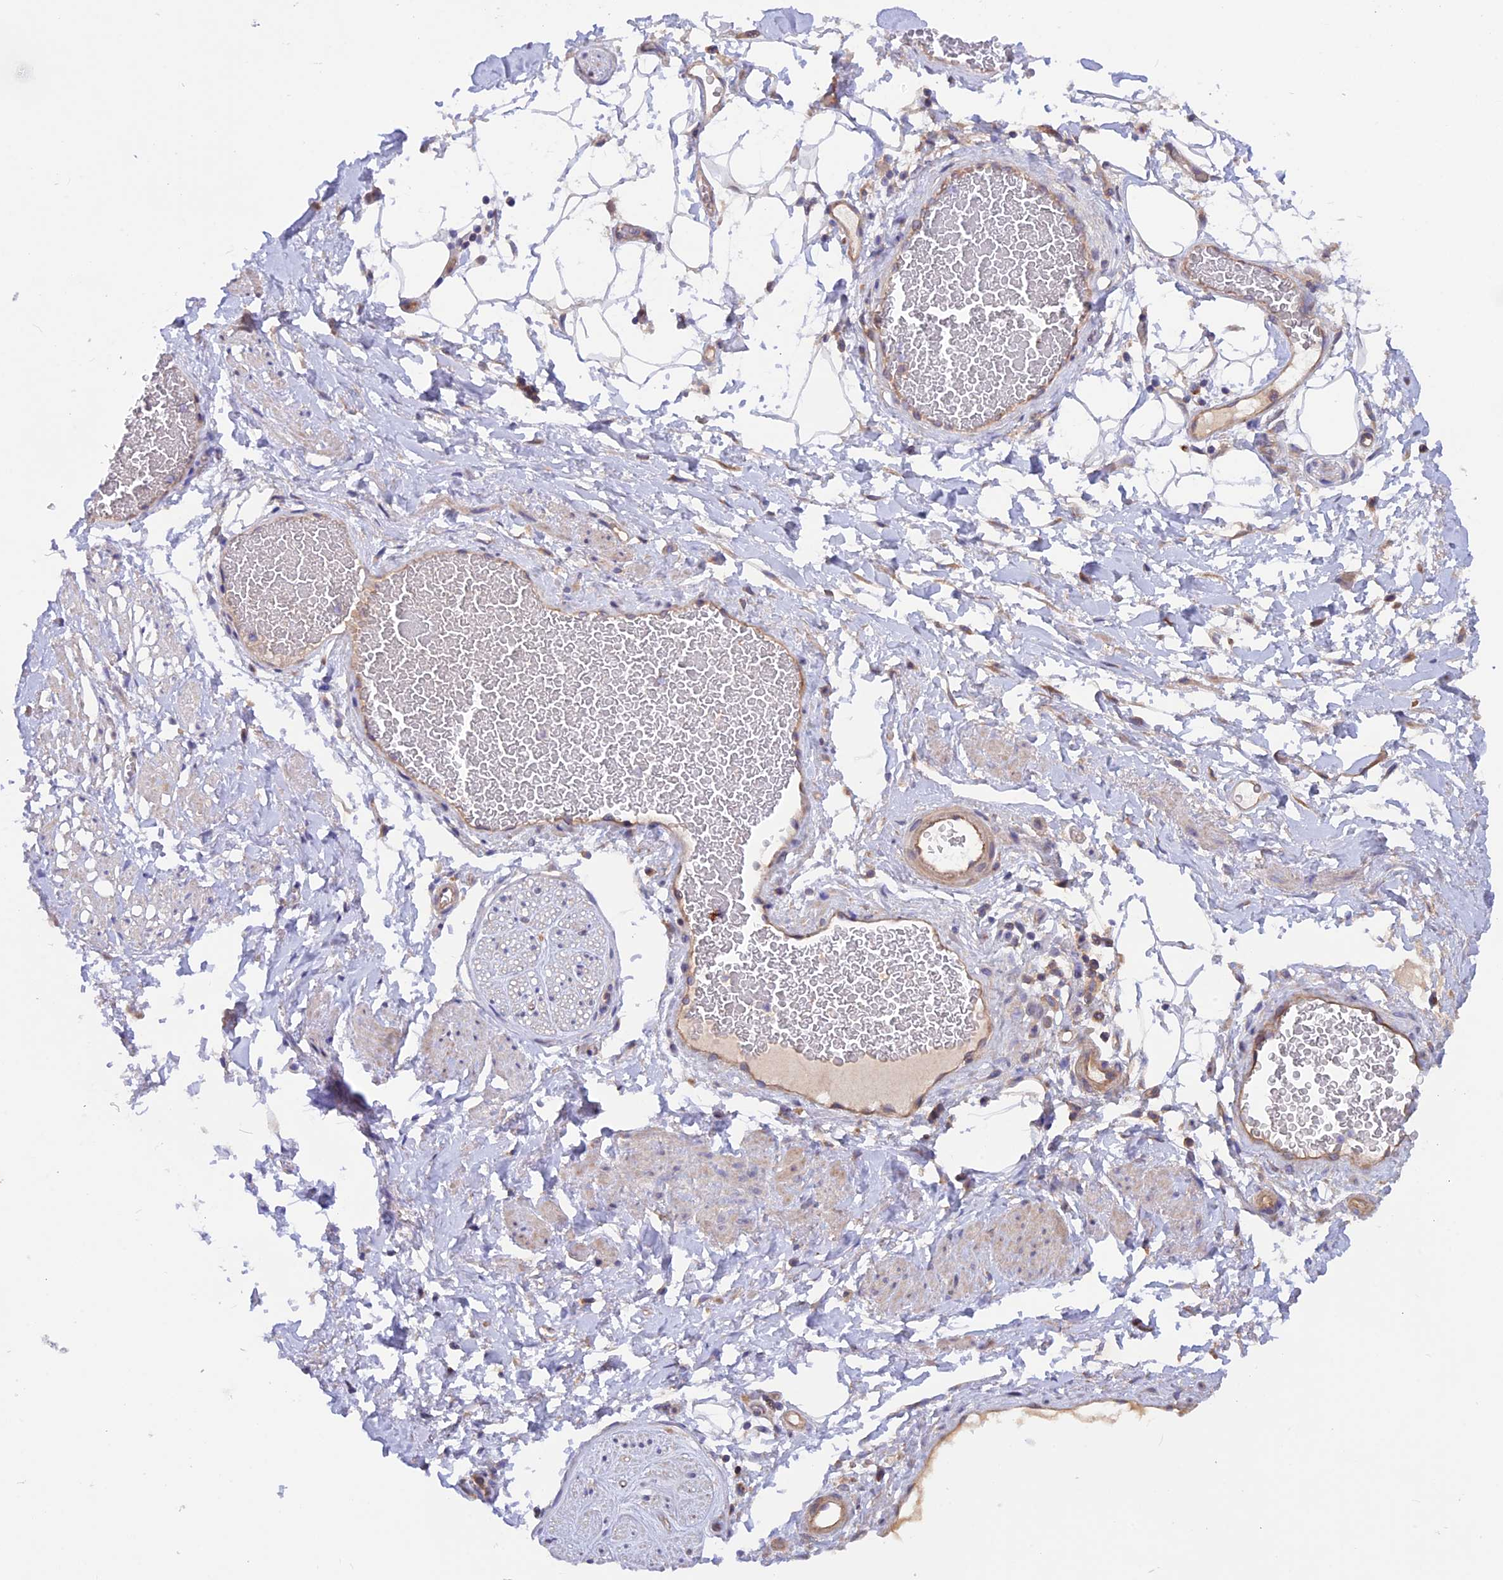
{"staining": {"intensity": "negative", "quantity": "none", "location": "none"}, "tissue": "adipose tissue", "cell_type": "Adipocytes", "image_type": "normal", "snomed": [{"axis": "morphology", "description": "Normal tissue, NOS"}, {"axis": "morphology", "description": "Adenocarcinoma, NOS"}, {"axis": "topography", "description": "Rectum"}, {"axis": "topography", "description": "Vagina"}, {"axis": "topography", "description": "Peripheral nerve tissue"}], "caption": "Immunohistochemistry image of benign adipose tissue stained for a protein (brown), which demonstrates no staining in adipocytes. Brightfield microscopy of immunohistochemistry stained with DAB (3,3'-diaminobenzidine) (brown) and hematoxylin (blue), captured at high magnification.", "gene": "HYCC1", "patient": {"sex": "female", "age": 71}}